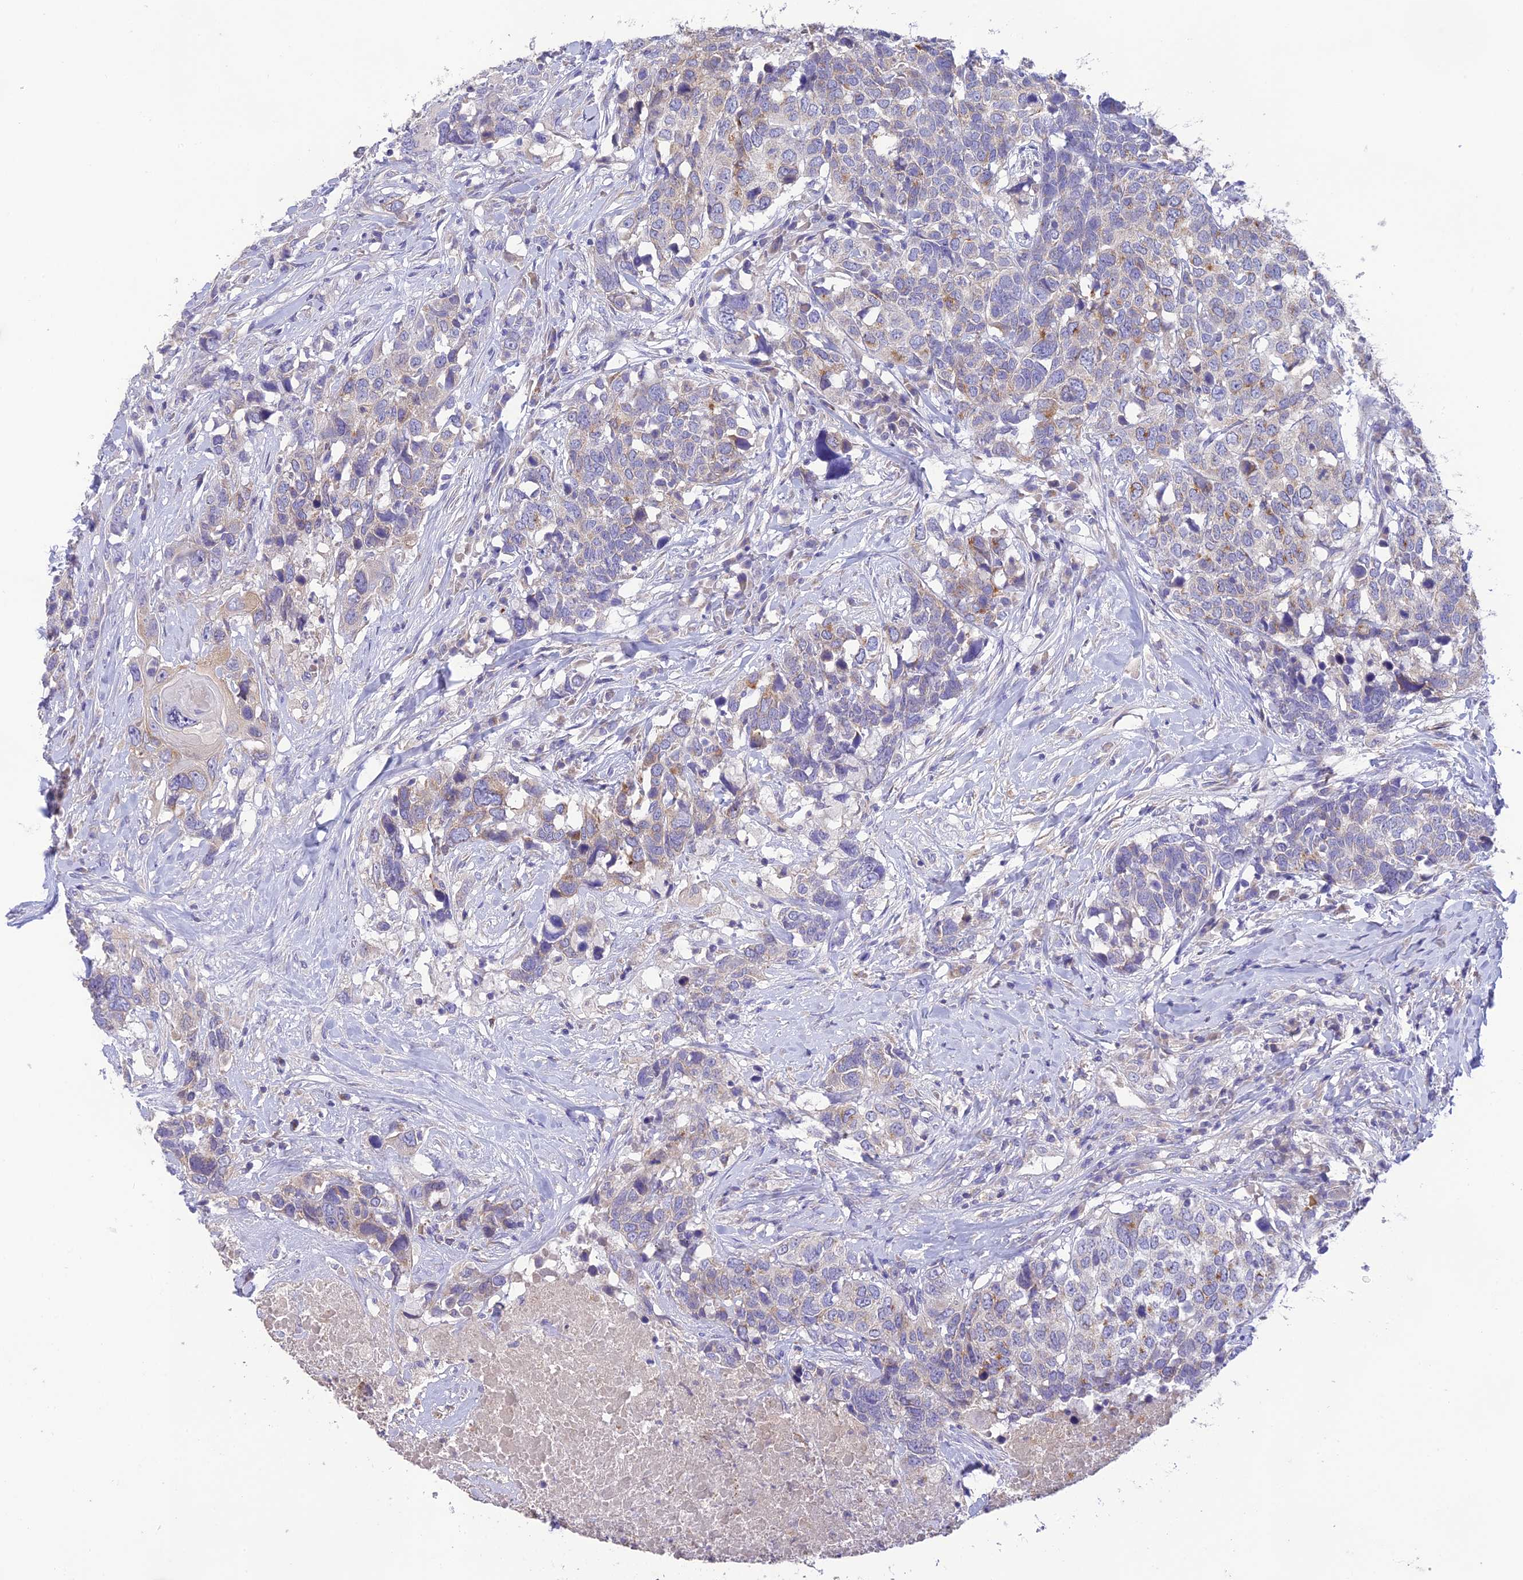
{"staining": {"intensity": "moderate", "quantity": "<25%", "location": "cytoplasmic/membranous"}, "tissue": "head and neck cancer", "cell_type": "Tumor cells", "image_type": "cancer", "snomed": [{"axis": "morphology", "description": "Squamous cell carcinoma, NOS"}, {"axis": "topography", "description": "Head-Neck"}], "caption": "Brown immunohistochemical staining in head and neck cancer (squamous cell carcinoma) demonstrates moderate cytoplasmic/membranous positivity in about <25% of tumor cells.", "gene": "HSD17B2", "patient": {"sex": "male", "age": 66}}